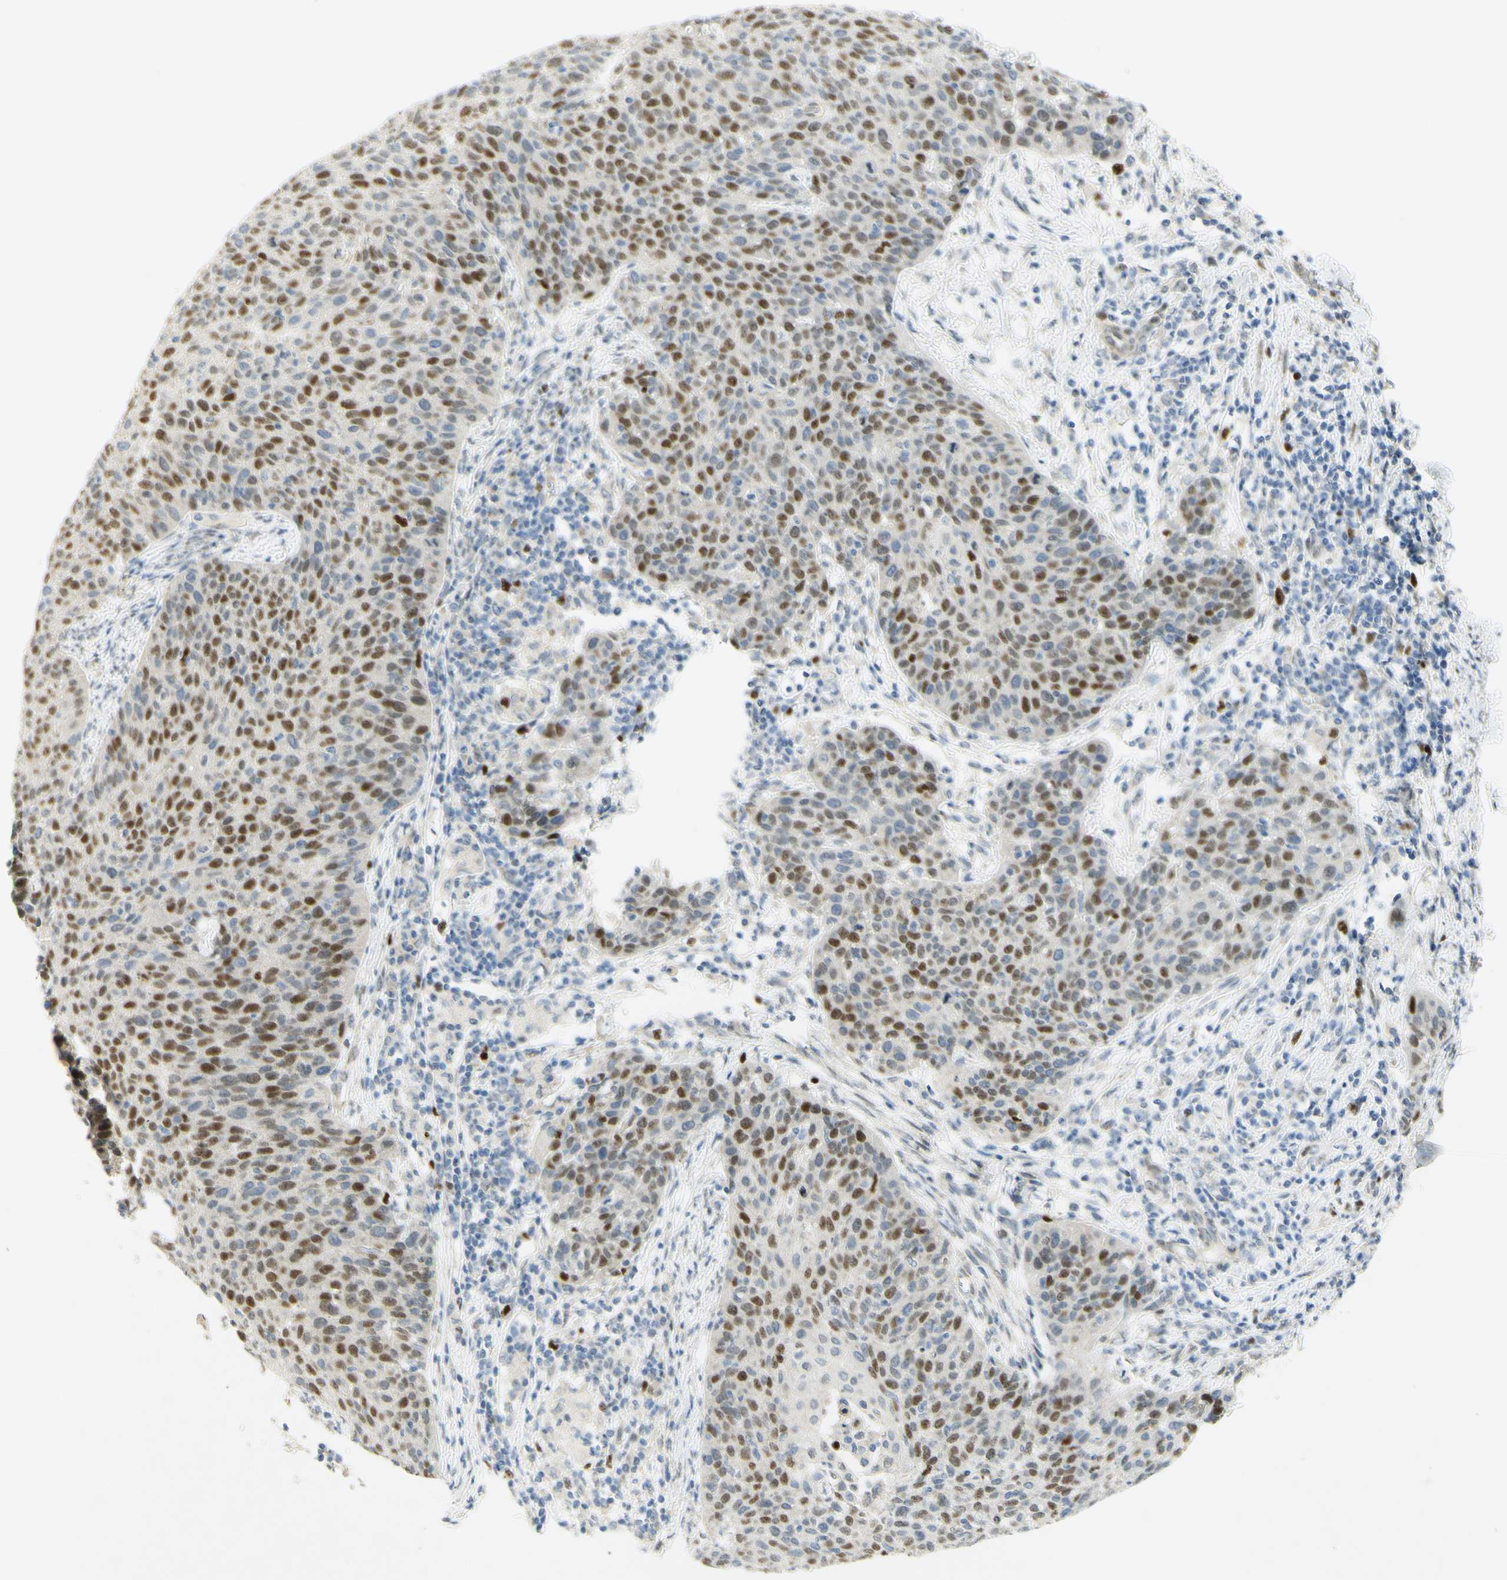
{"staining": {"intensity": "strong", "quantity": "25%-75%", "location": "nuclear"}, "tissue": "cervical cancer", "cell_type": "Tumor cells", "image_type": "cancer", "snomed": [{"axis": "morphology", "description": "Squamous cell carcinoma, NOS"}, {"axis": "topography", "description": "Cervix"}], "caption": "Immunohistochemical staining of cervical cancer (squamous cell carcinoma) exhibits high levels of strong nuclear expression in approximately 25%-75% of tumor cells.", "gene": "E2F1", "patient": {"sex": "female", "age": 38}}